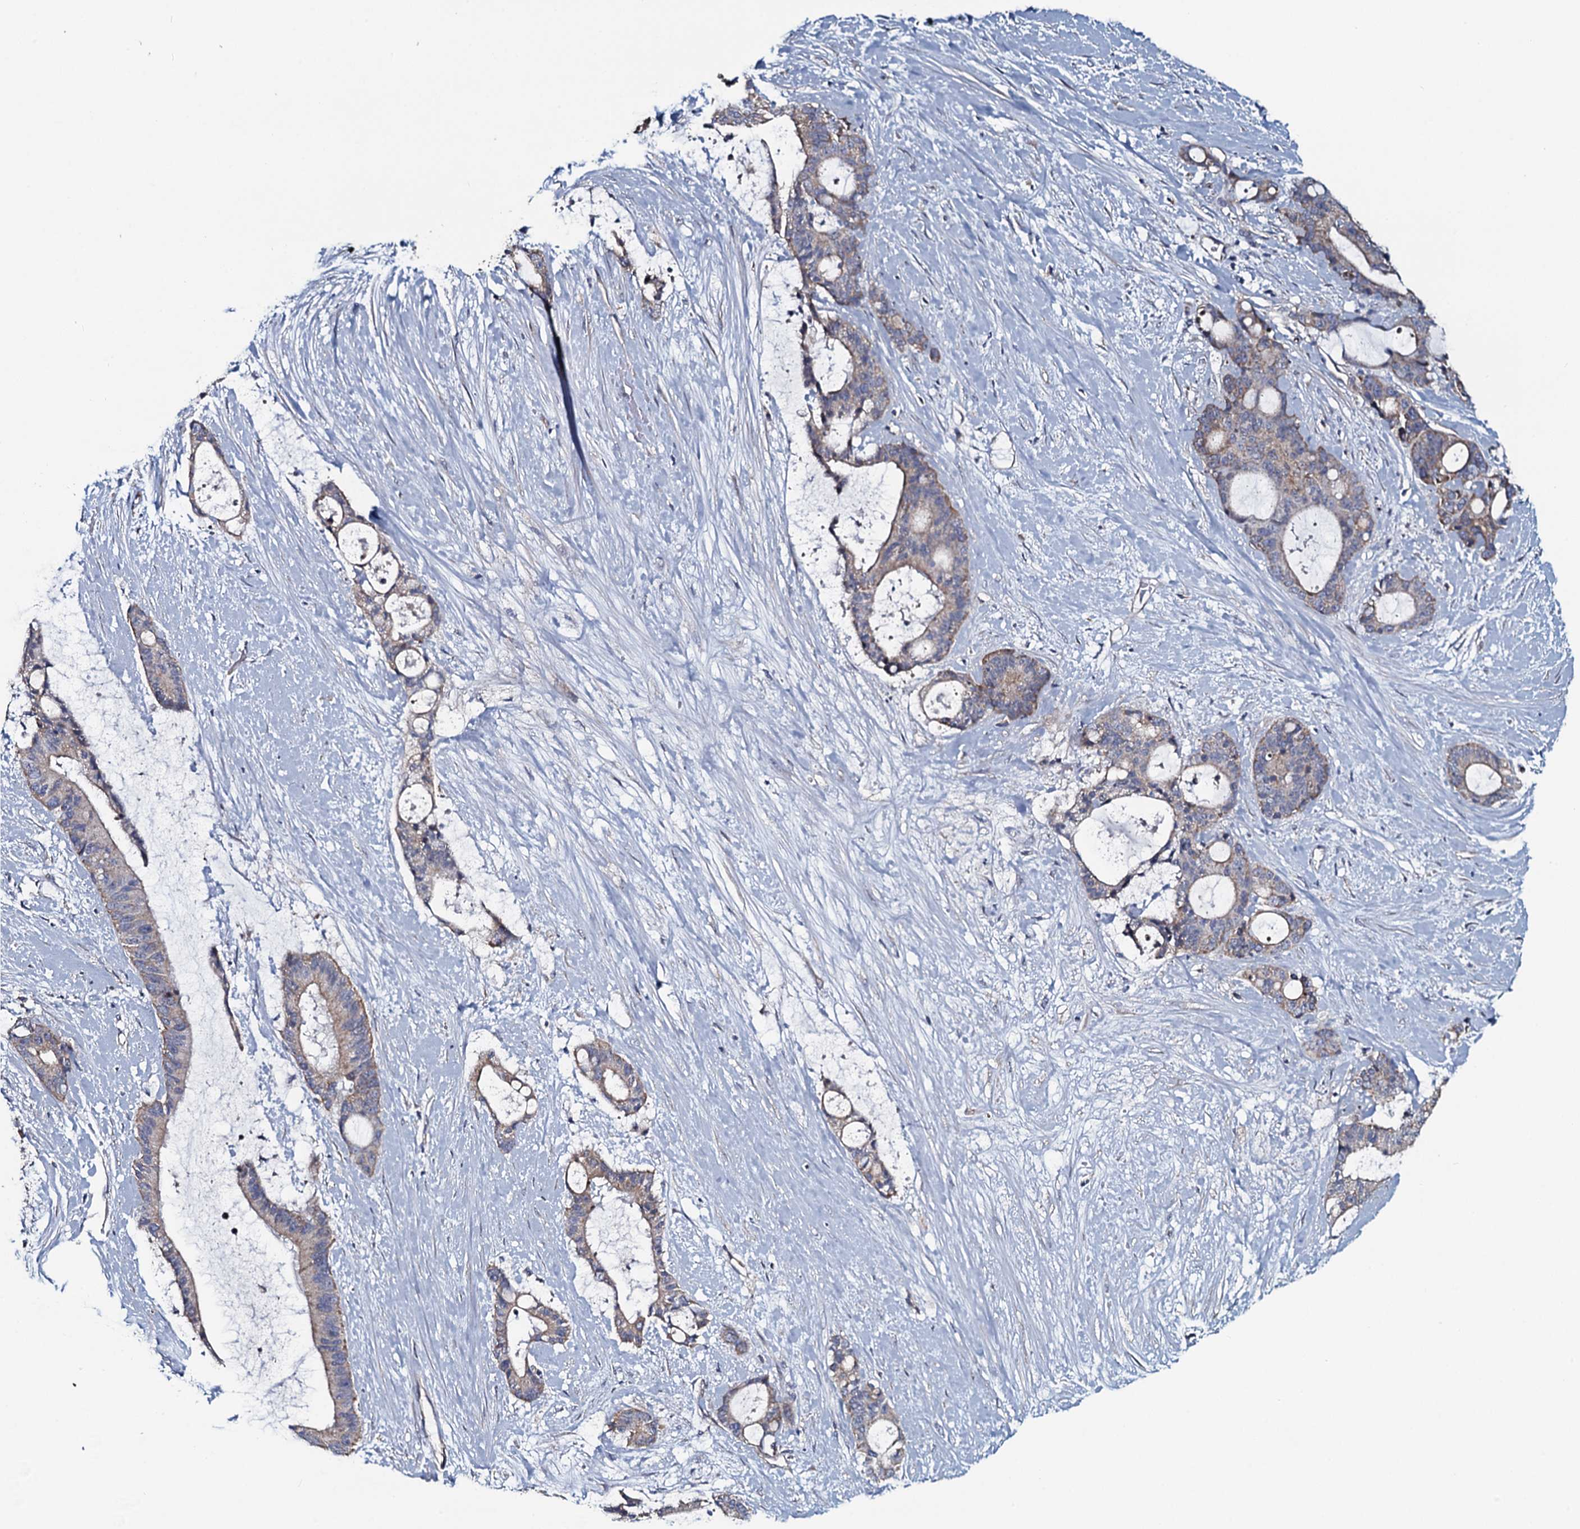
{"staining": {"intensity": "weak", "quantity": "25%-75%", "location": "cytoplasmic/membranous"}, "tissue": "liver cancer", "cell_type": "Tumor cells", "image_type": "cancer", "snomed": [{"axis": "morphology", "description": "Normal tissue, NOS"}, {"axis": "morphology", "description": "Cholangiocarcinoma"}, {"axis": "topography", "description": "Liver"}, {"axis": "topography", "description": "Peripheral nerve tissue"}], "caption": "Human liver cancer (cholangiocarcinoma) stained for a protein (brown) displays weak cytoplasmic/membranous positive staining in about 25%-75% of tumor cells.", "gene": "KCTD4", "patient": {"sex": "female", "age": 73}}